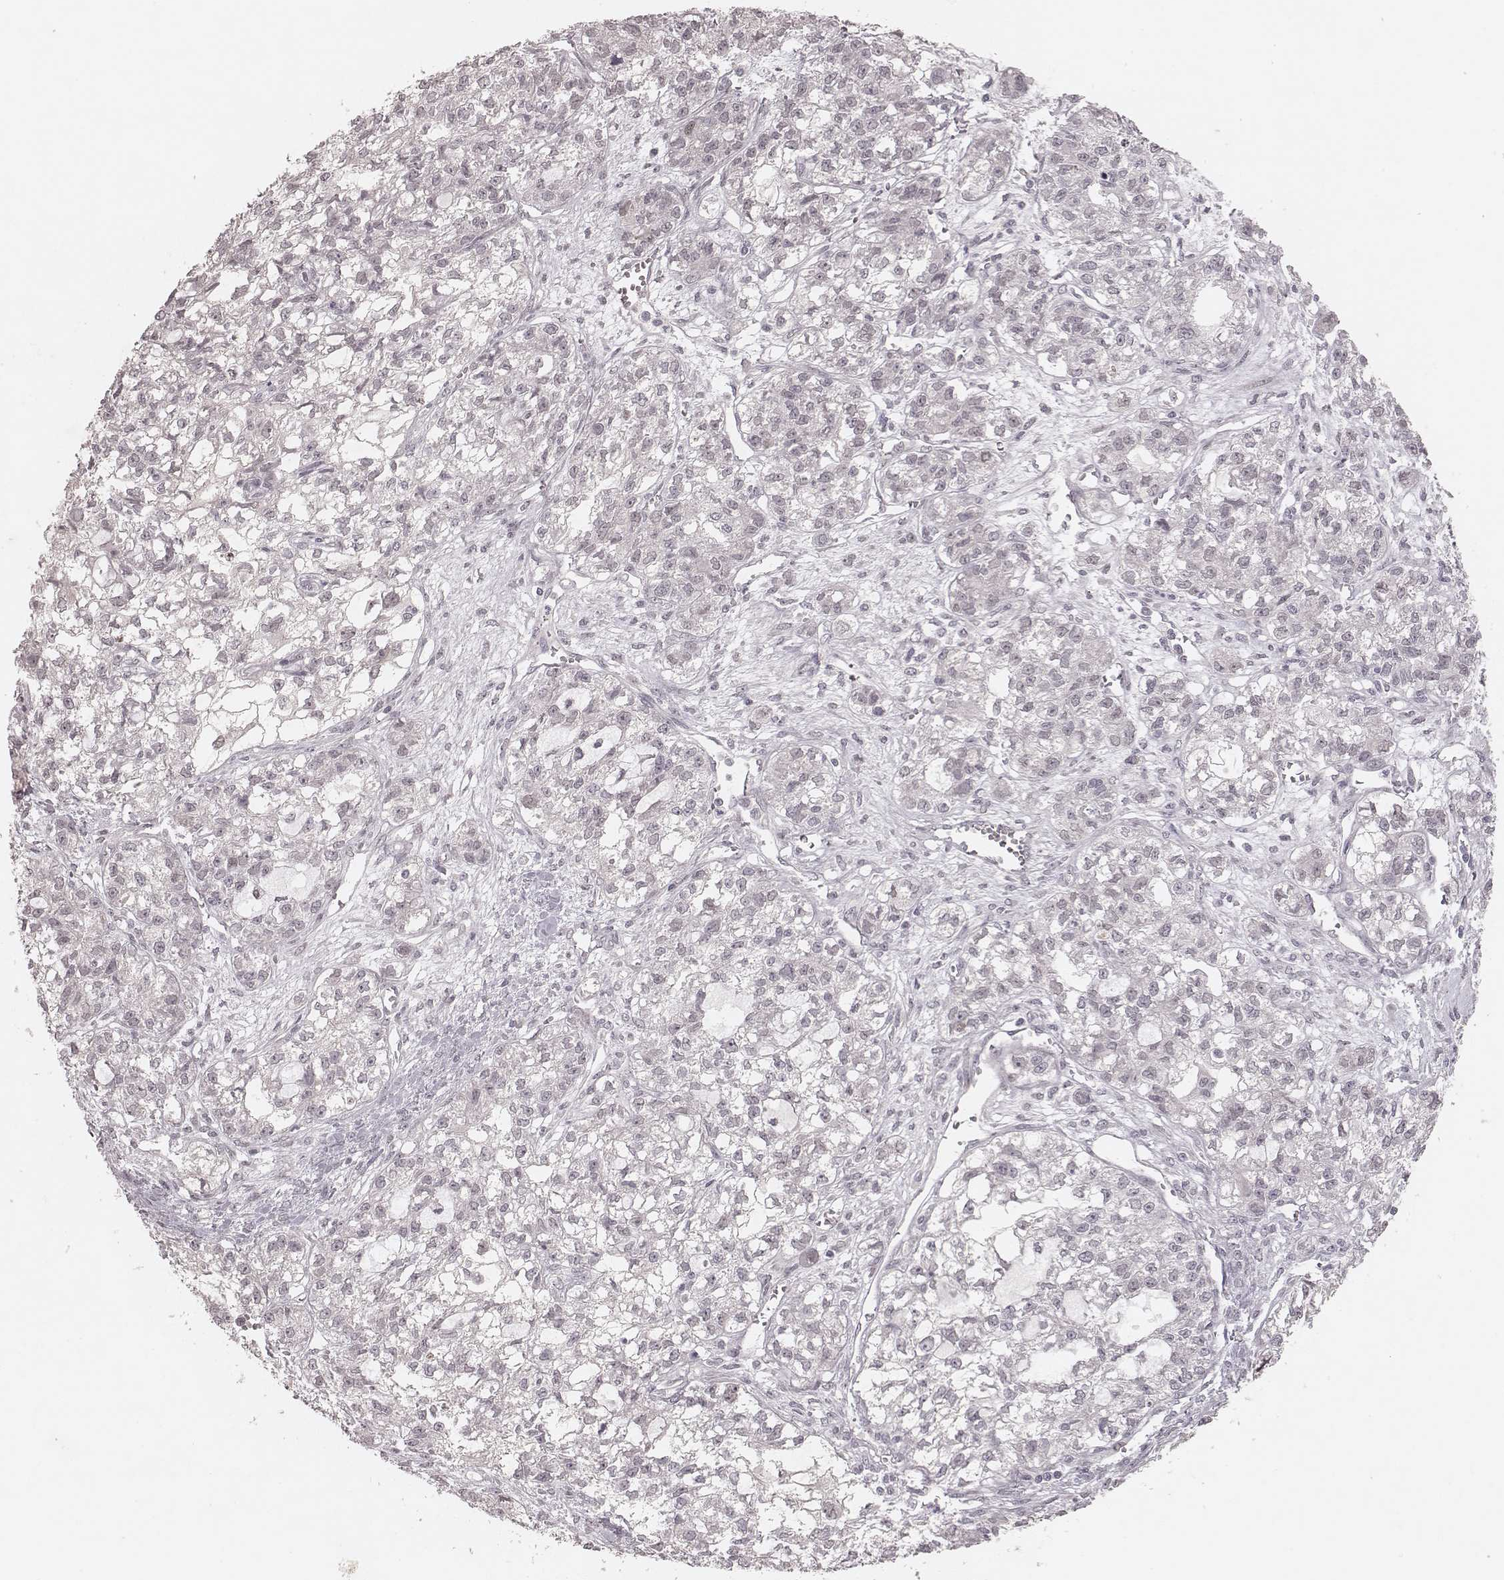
{"staining": {"intensity": "negative", "quantity": "none", "location": "none"}, "tissue": "ovarian cancer", "cell_type": "Tumor cells", "image_type": "cancer", "snomed": [{"axis": "morphology", "description": "Carcinoma, endometroid"}, {"axis": "topography", "description": "Ovary"}], "caption": "DAB immunohistochemical staining of ovarian cancer (endometroid carcinoma) reveals no significant positivity in tumor cells.", "gene": "FAM13B", "patient": {"sex": "female", "age": 64}}